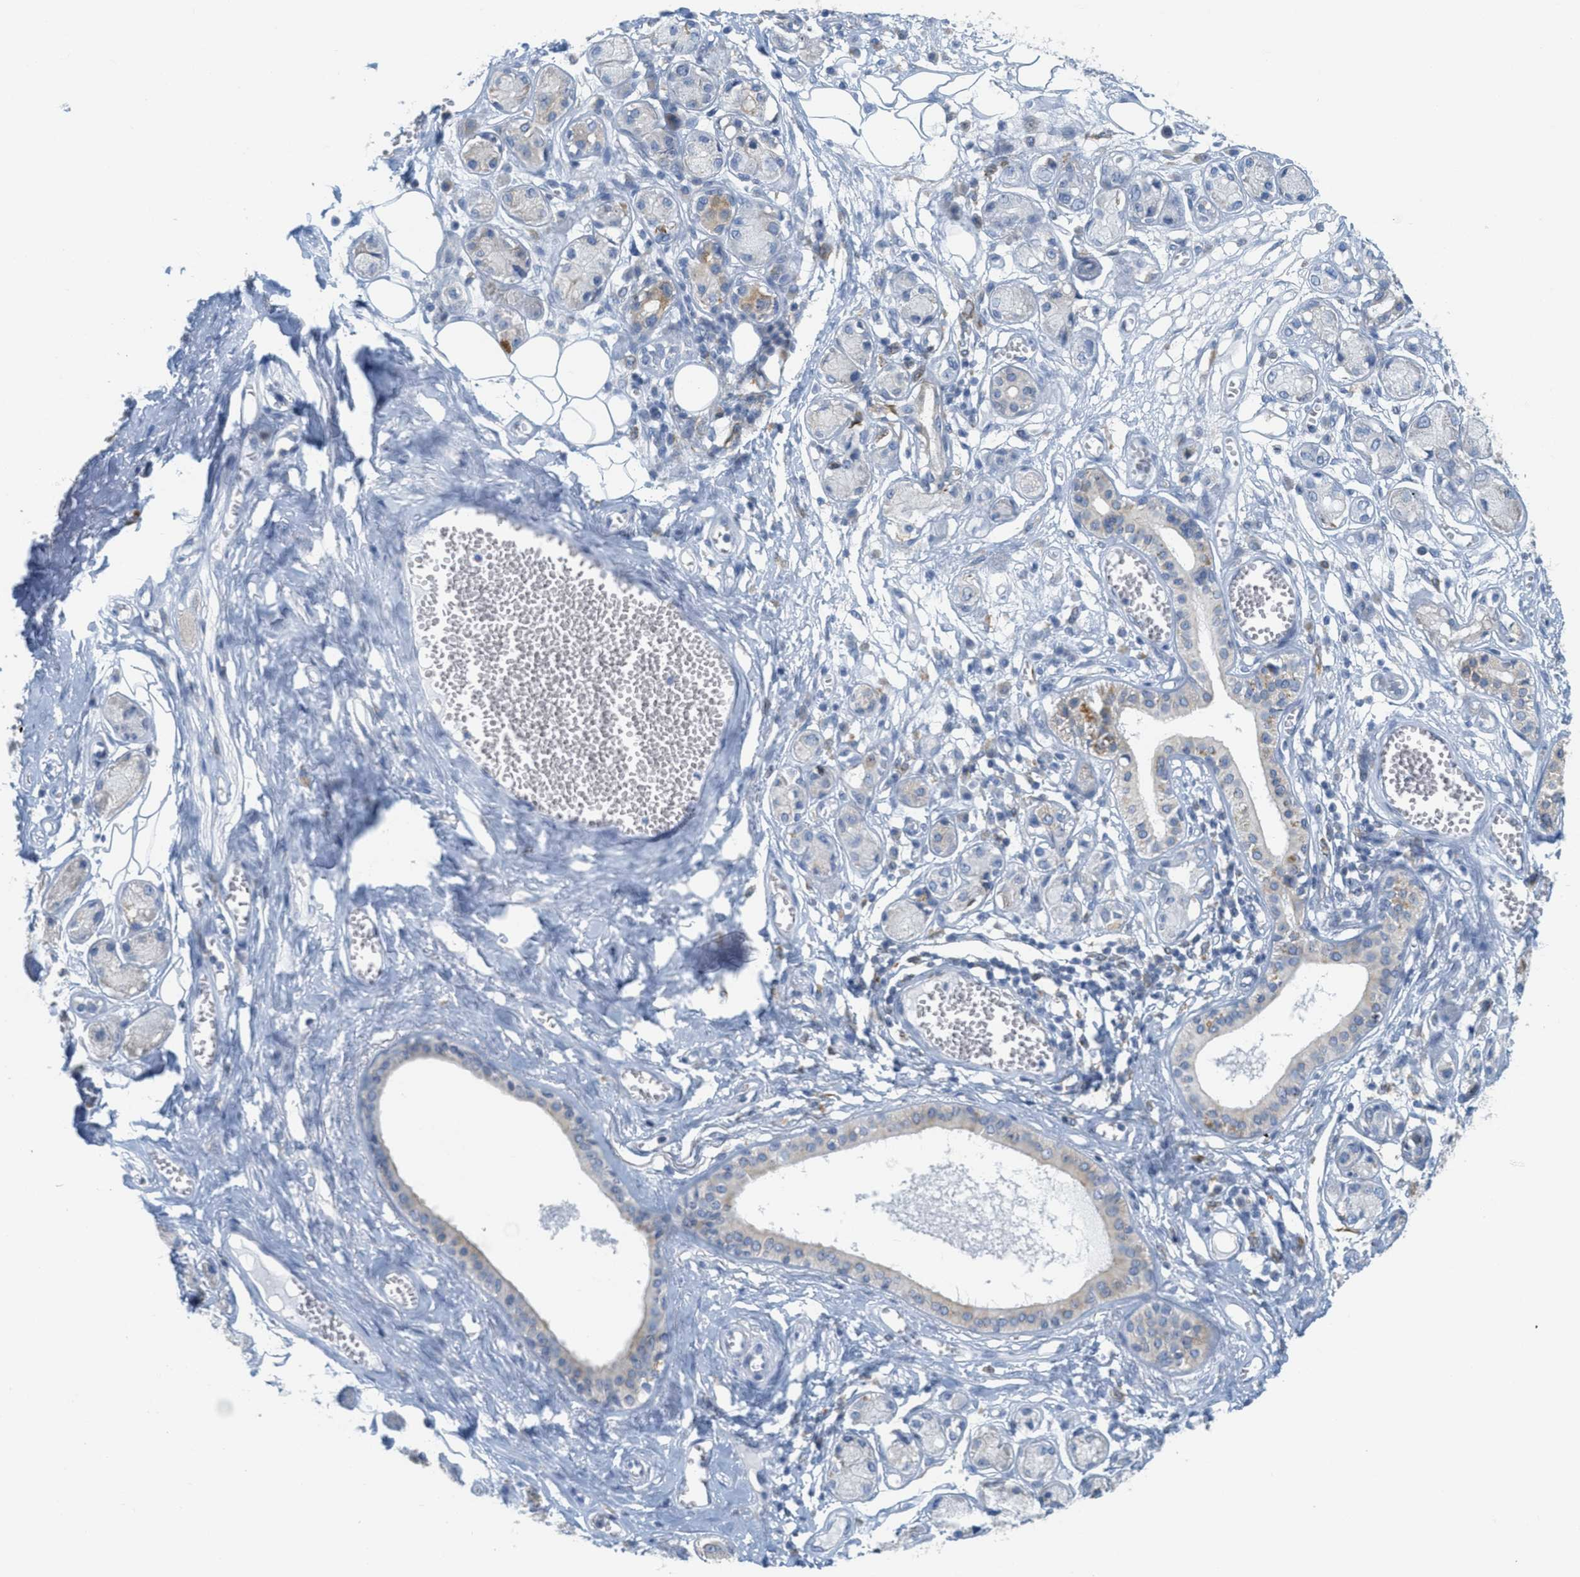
{"staining": {"intensity": "negative", "quantity": "none", "location": "none"}, "tissue": "adipose tissue", "cell_type": "Adipocytes", "image_type": "normal", "snomed": [{"axis": "morphology", "description": "Normal tissue, NOS"}, {"axis": "morphology", "description": "Inflammation, NOS"}, {"axis": "topography", "description": "Salivary gland"}, {"axis": "topography", "description": "Peripheral nerve tissue"}], "caption": "Histopathology image shows no significant protein staining in adipocytes of unremarkable adipose tissue. Nuclei are stained in blue.", "gene": "TEX264", "patient": {"sex": "female", "age": 75}}